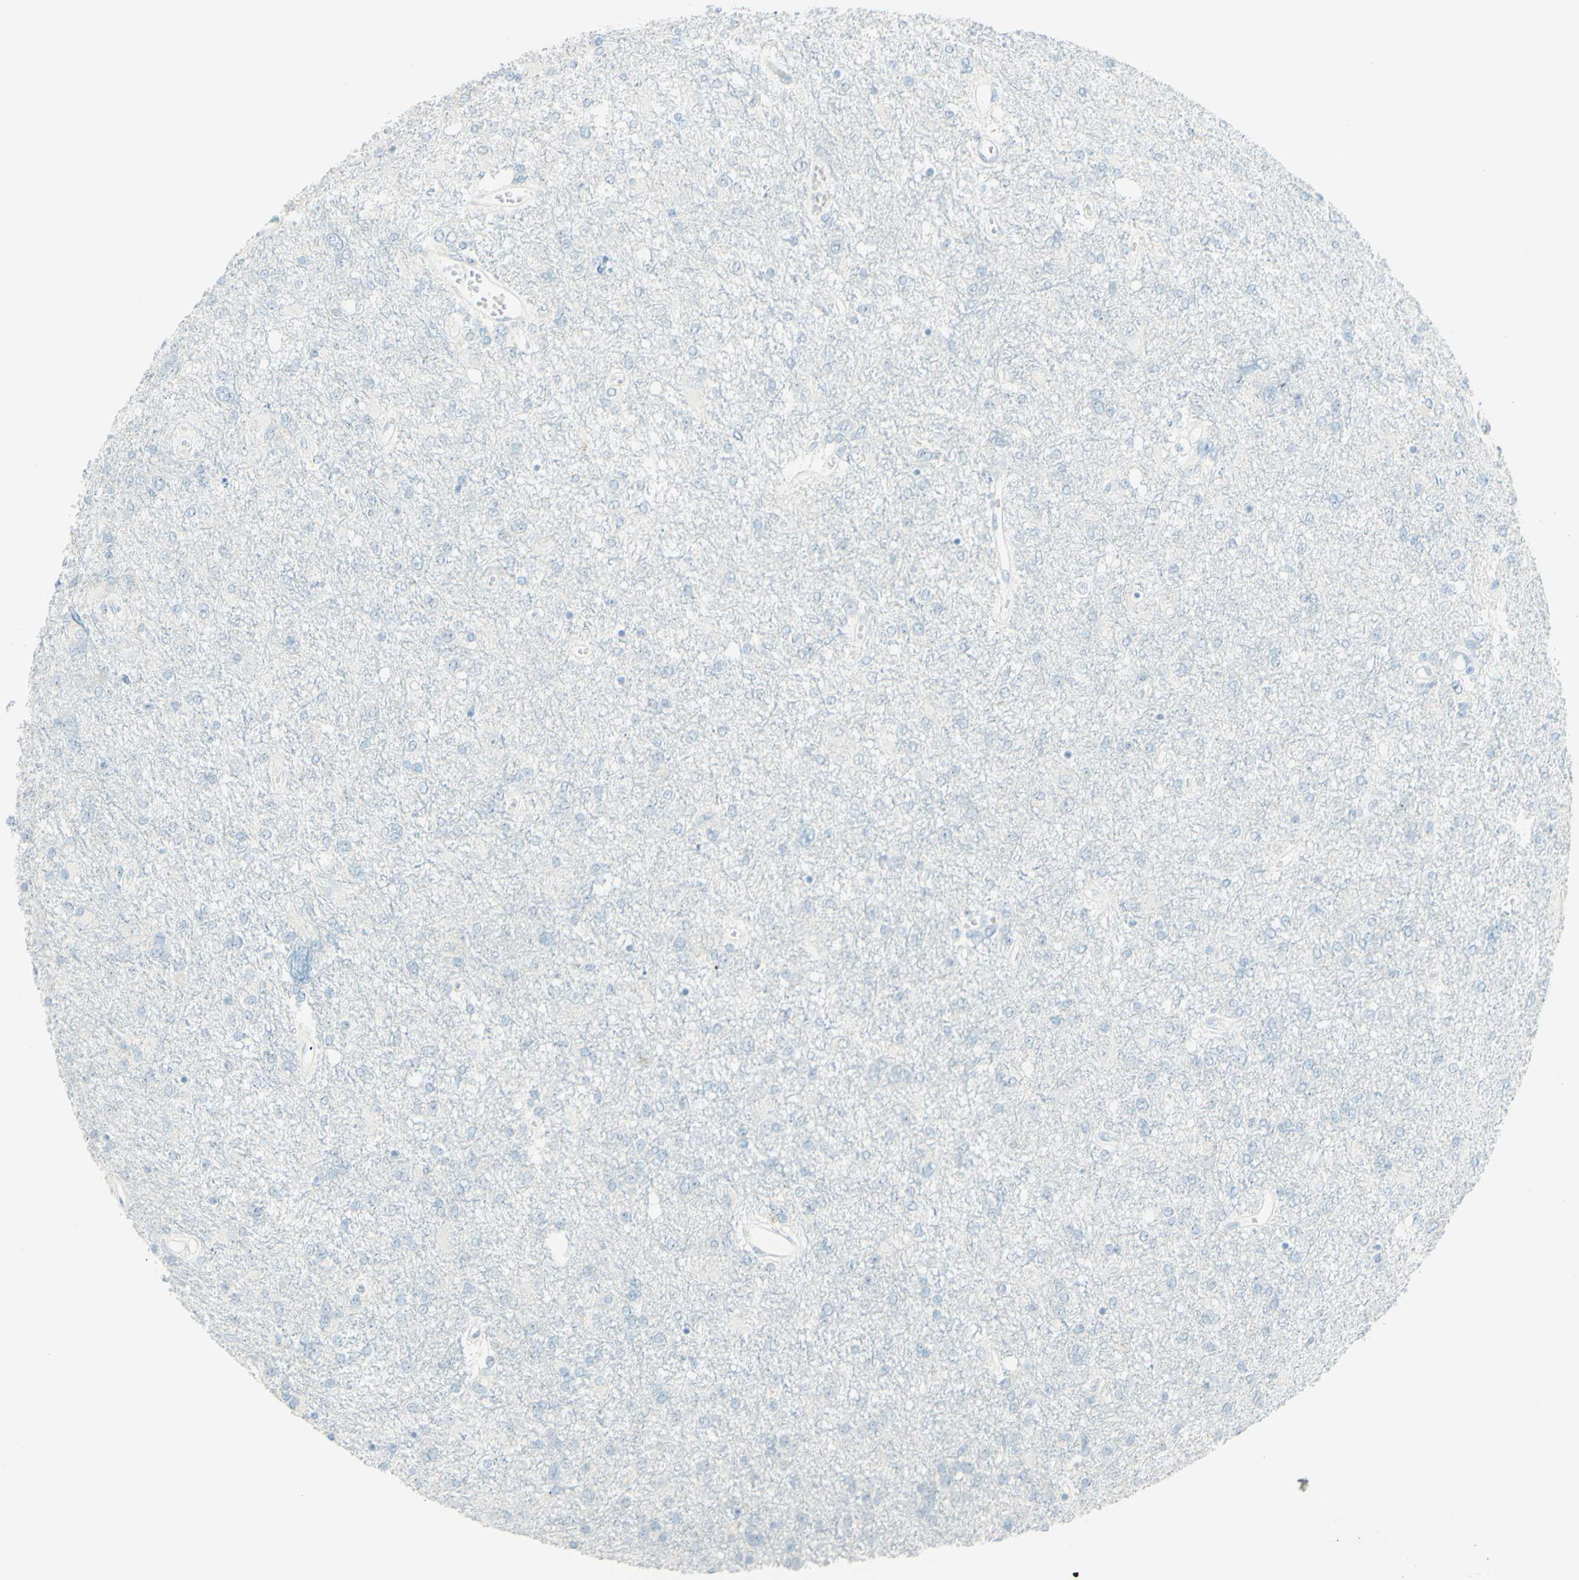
{"staining": {"intensity": "negative", "quantity": "none", "location": "none"}, "tissue": "glioma", "cell_type": "Tumor cells", "image_type": "cancer", "snomed": [{"axis": "morphology", "description": "Glioma, malignant, High grade"}, {"axis": "topography", "description": "Brain"}], "caption": "DAB immunohistochemical staining of human glioma exhibits no significant staining in tumor cells.", "gene": "FMR1NB", "patient": {"sex": "female", "age": 59}}